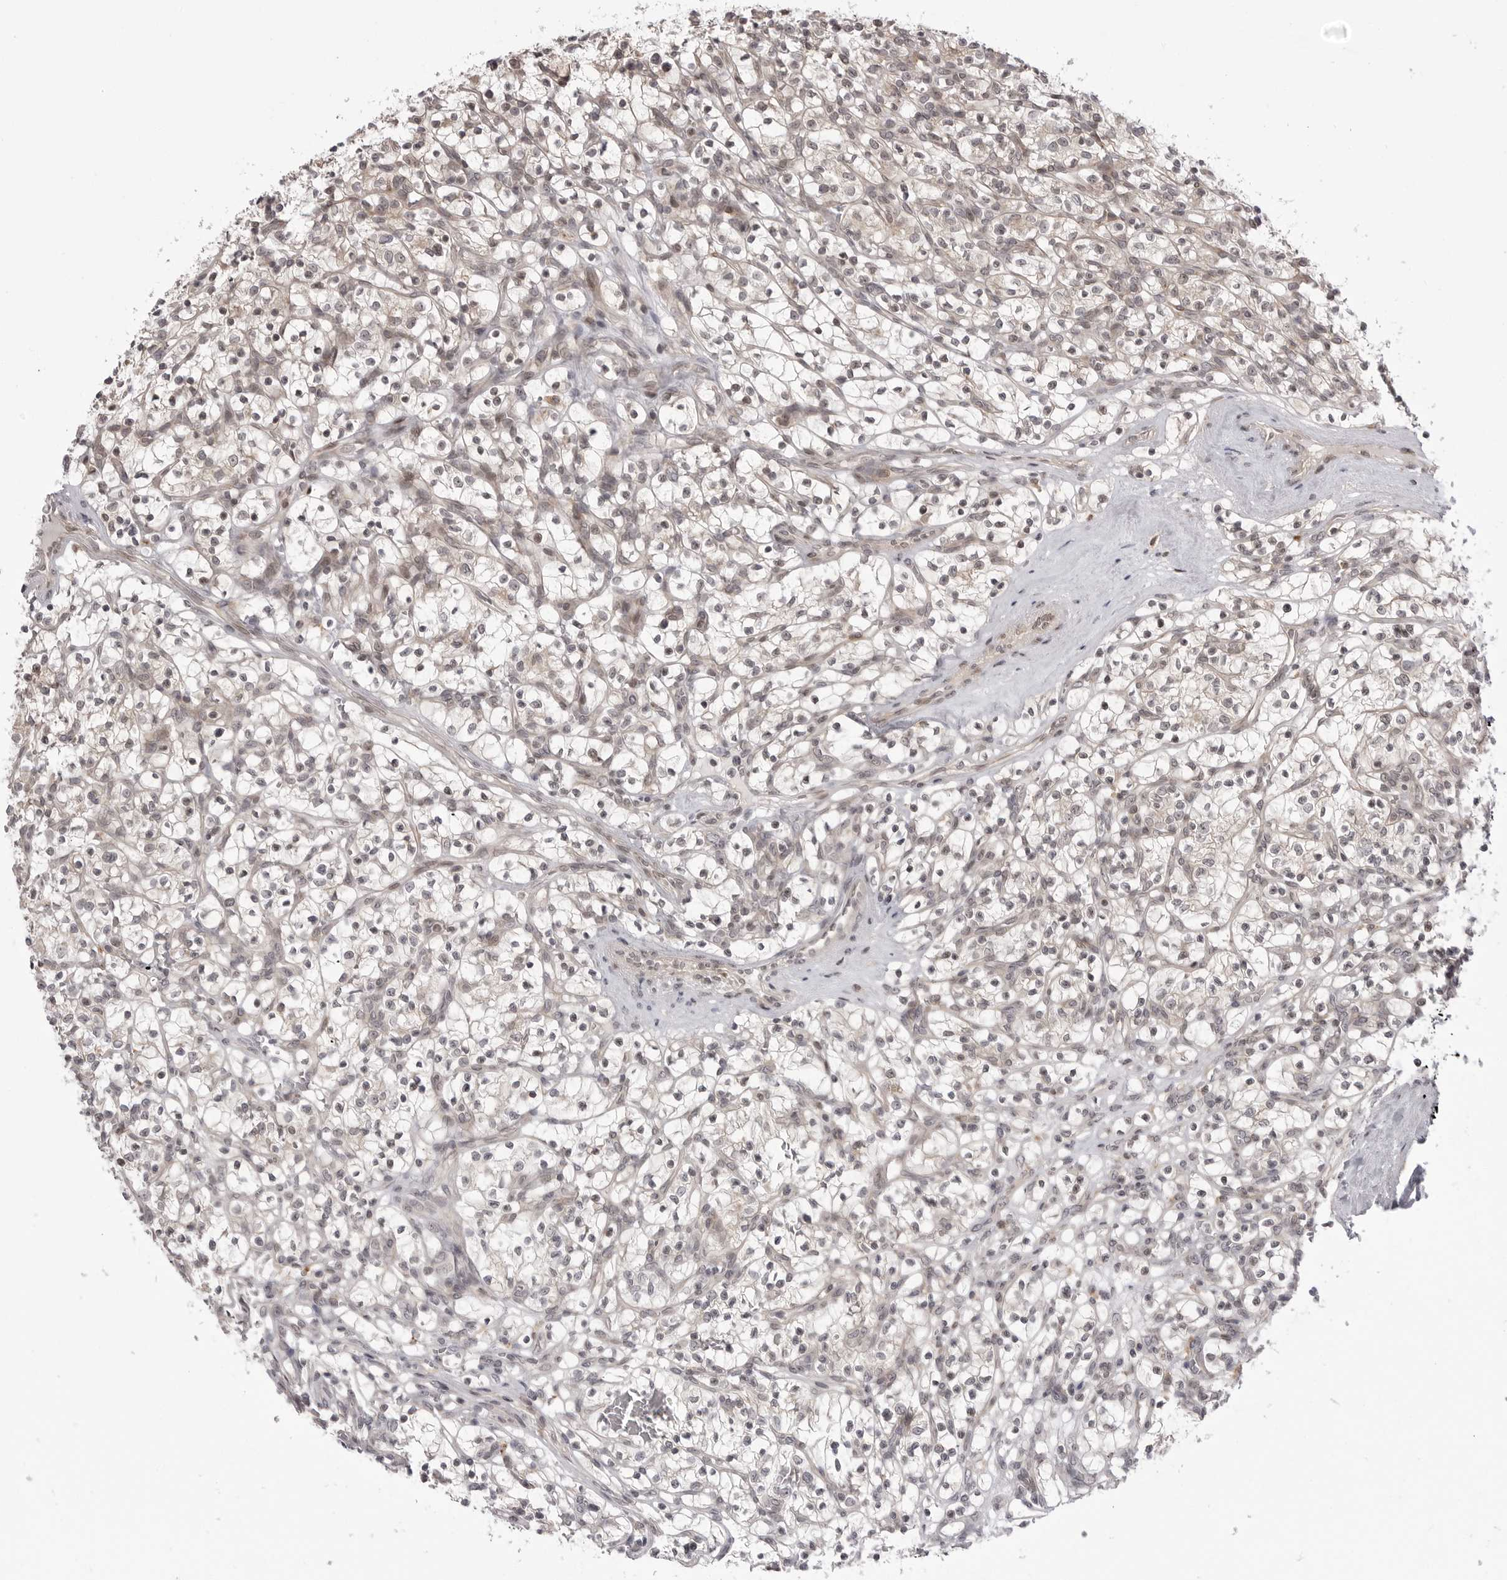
{"staining": {"intensity": "negative", "quantity": "none", "location": "none"}, "tissue": "renal cancer", "cell_type": "Tumor cells", "image_type": "cancer", "snomed": [{"axis": "morphology", "description": "Adenocarcinoma, NOS"}, {"axis": "topography", "description": "Kidney"}], "caption": "There is no significant positivity in tumor cells of renal adenocarcinoma. (Brightfield microscopy of DAB (3,3'-diaminobenzidine) immunohistochemistry (IHC) at high magnification).", "gene": "PTK2B", "patient": {"sex": "female", "age": 57}}